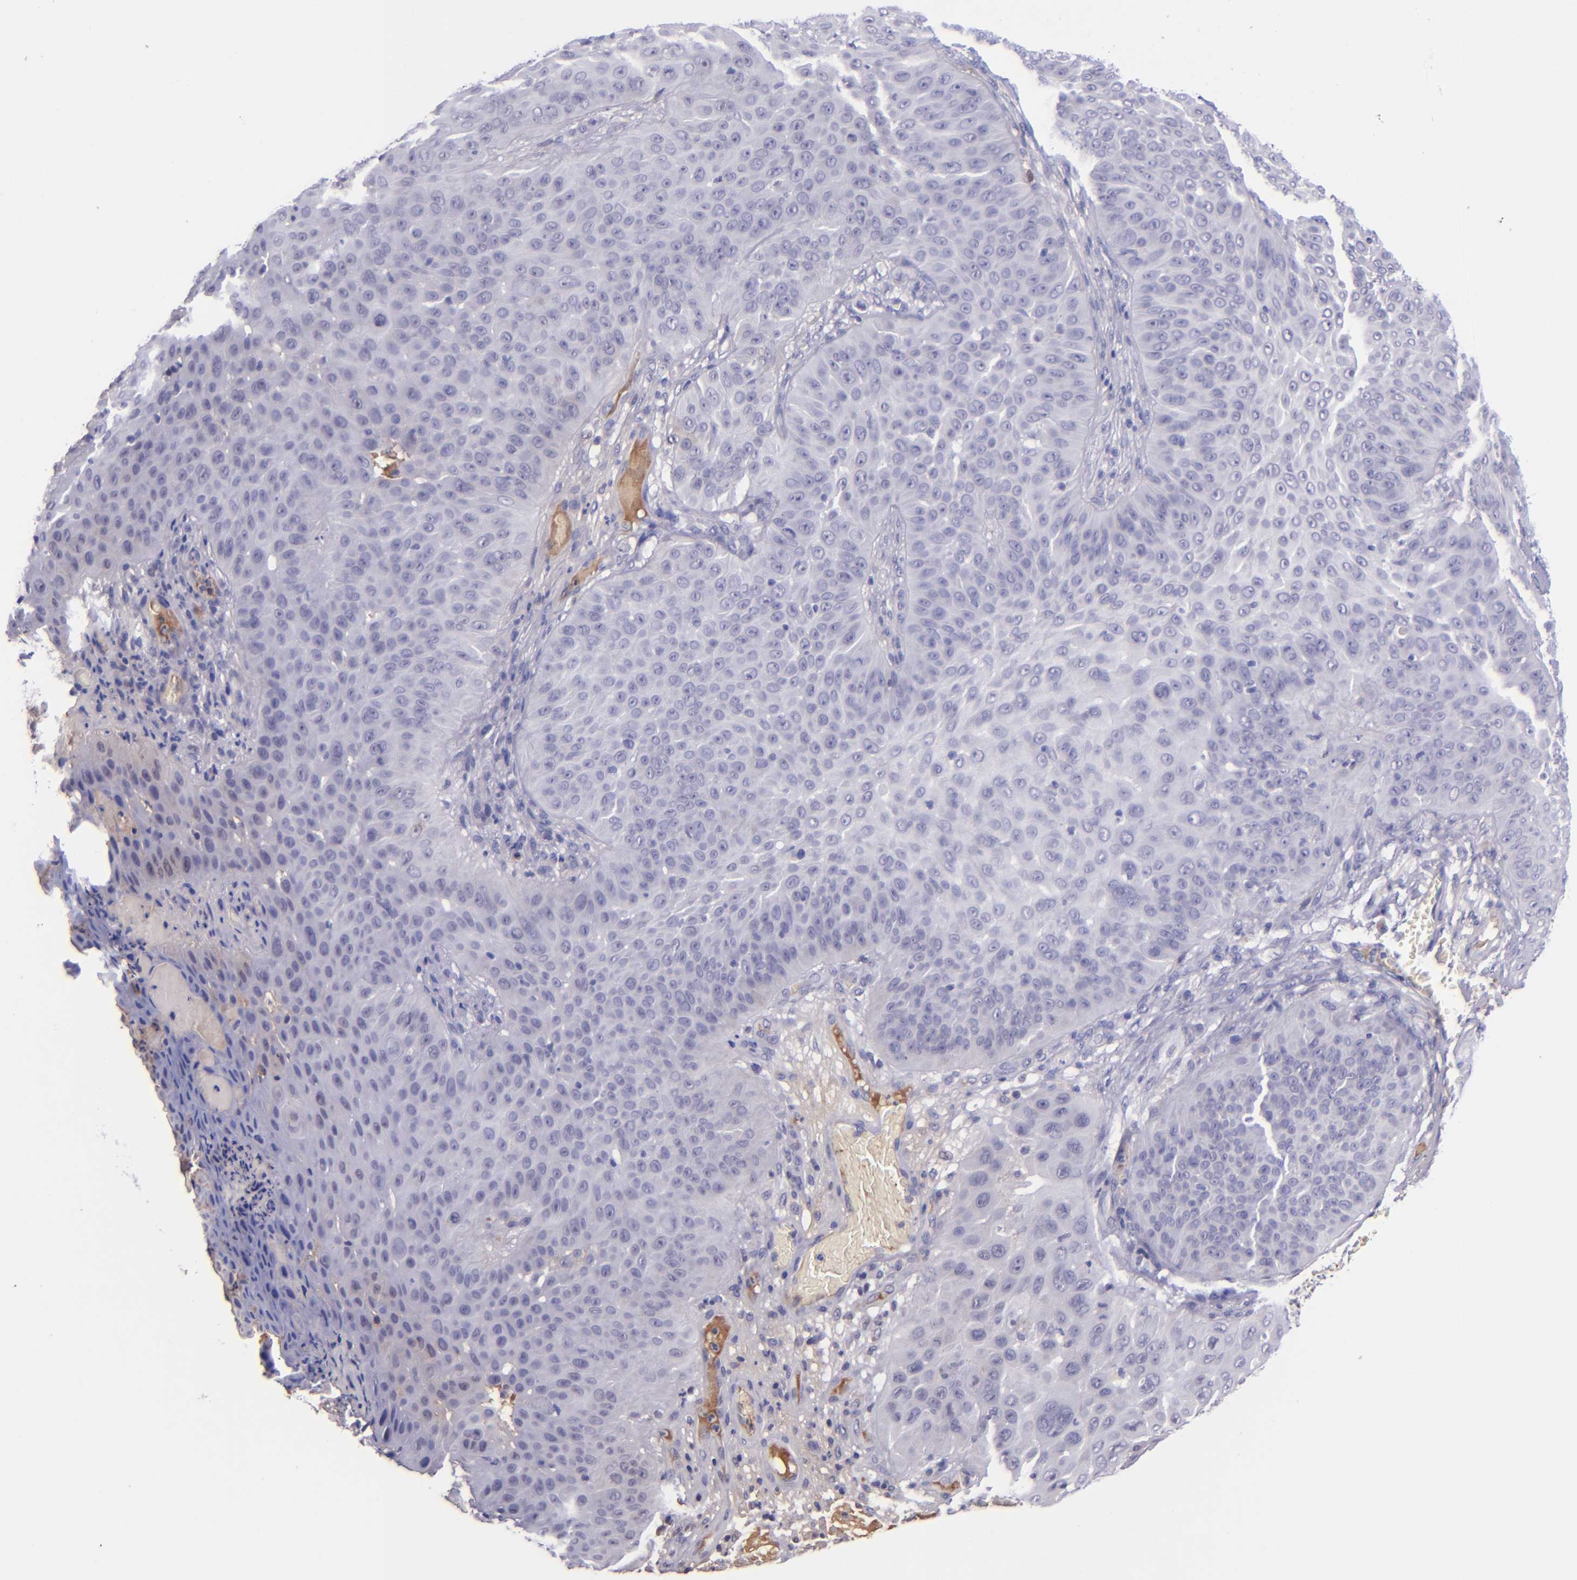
{"staining": {"intensity": "negative", "quantity": "none", "location": "none"}, "tissue": "skin cancer", "cell_type": "Tumor cells", "image_type": "cancer", "snomed": [{"axis": "morphology", "description": "Squamous cell carcinoma, NOS"}, {"axis": "topography", "description": "Skin"}], "caption": "This histopathology image is of skin squamous cell carcinoma stained with immunohistochemistry (IHC) to label a protein in brown with the nuclei are counter-stained blue. There is no expression in tumor cells.", "gene": "KNG1", "patient": {"sex": "male", "age": 82}}